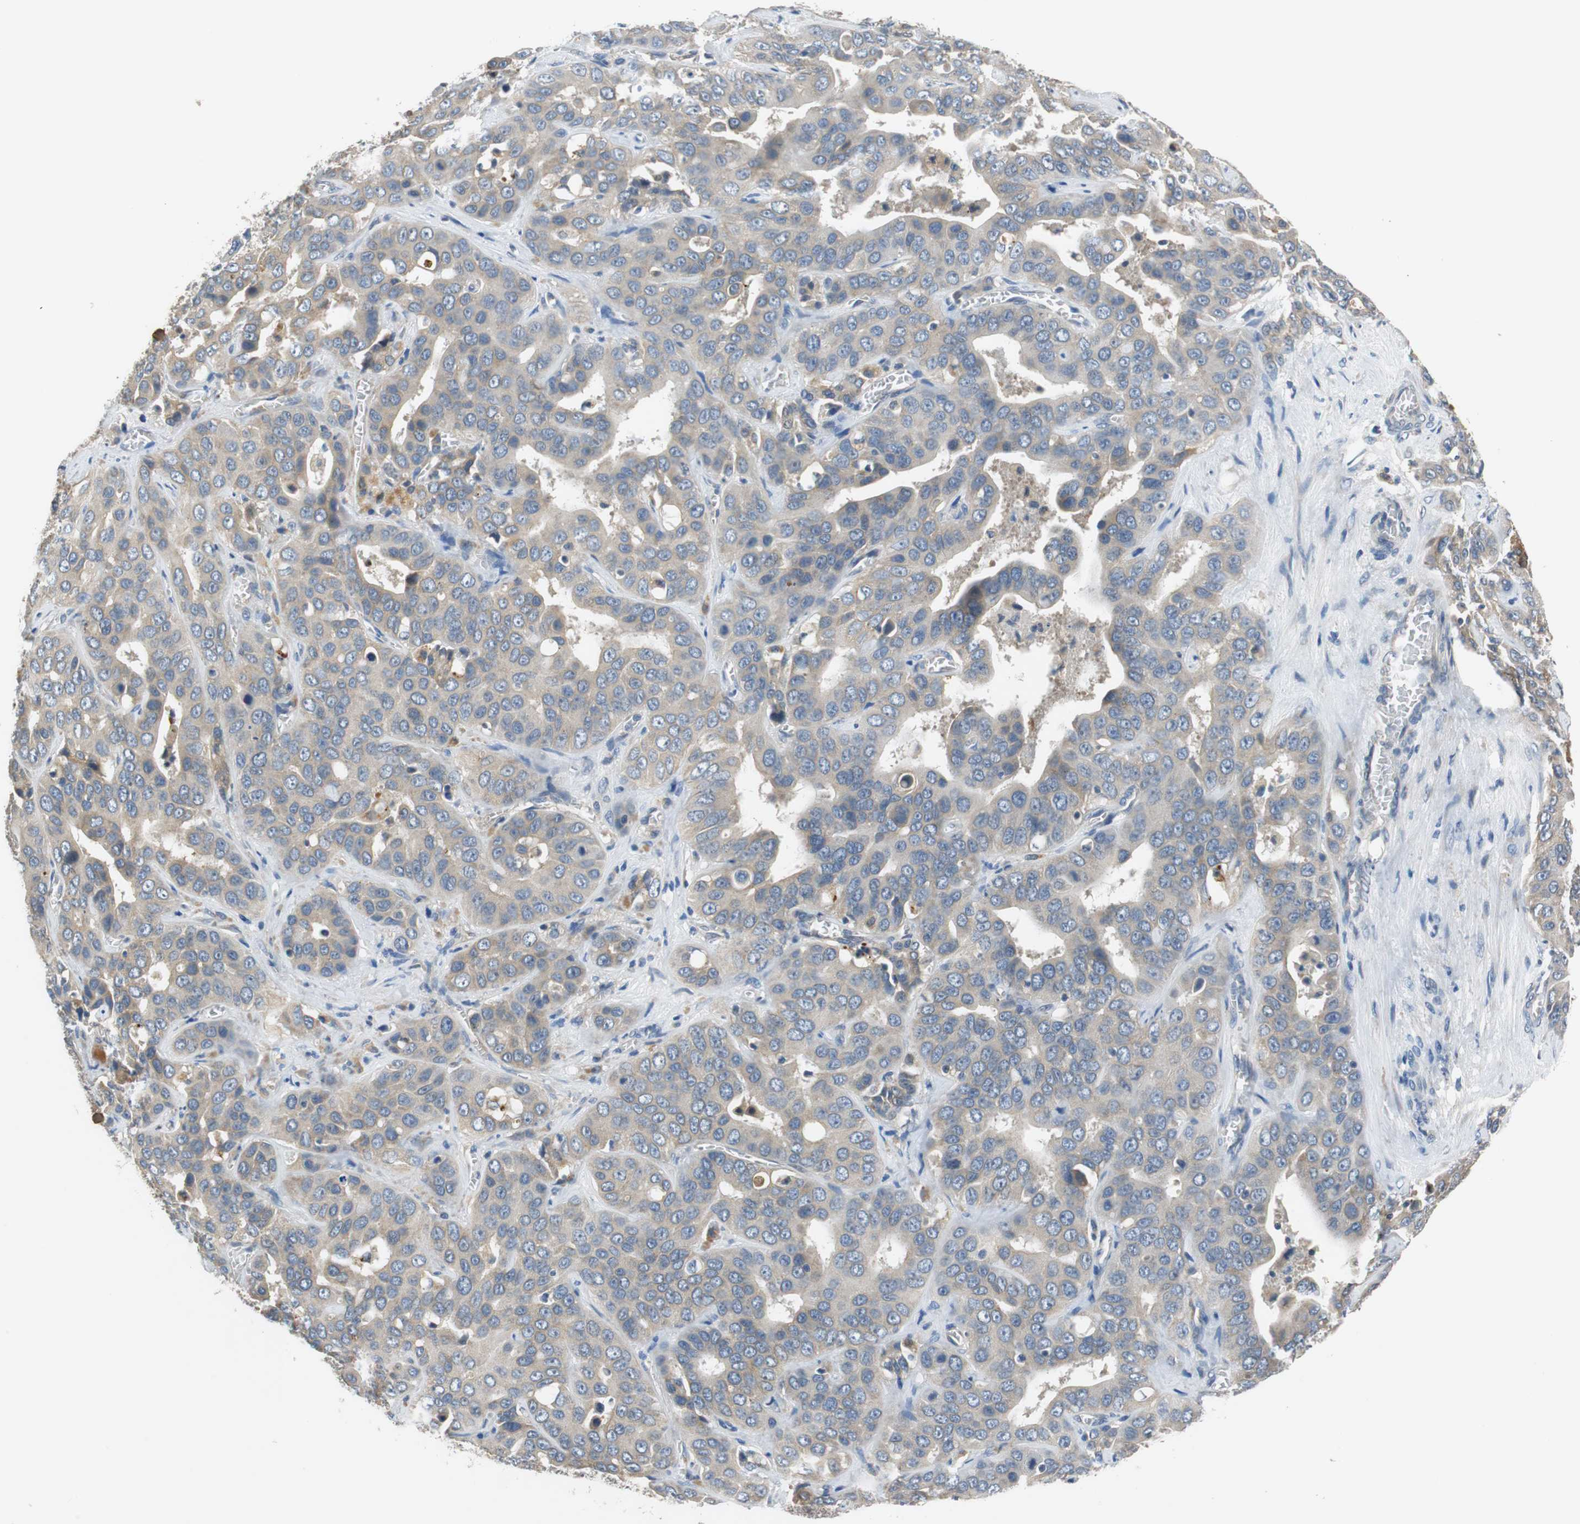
{"staining": {"intensity": "weak", "quantity": ">75%", "location": "cytoplasmic/membranous"}, "tissue": "liver cancer", "cell_type": "Tumor cells", "image_type": "cancer", "snomed": [{"axis": "morphology", "description": "Cholangiocarcinoma"}, {"axis": "topography", "description": "Liver"}], "caption": "IHC histopathology image of neoplastic tissue: liver cancer (cholangiocarcinoma) stained using immunohistochemistry (IHC) exhibits low levels of weak protein expression localized specifically in the cytoplasmic/membranous of tumor cells, appearing as a cytoplasmic/membranous brown color.", "gene": "FADS2", "patient": {"sex": "female", "age": 52}}